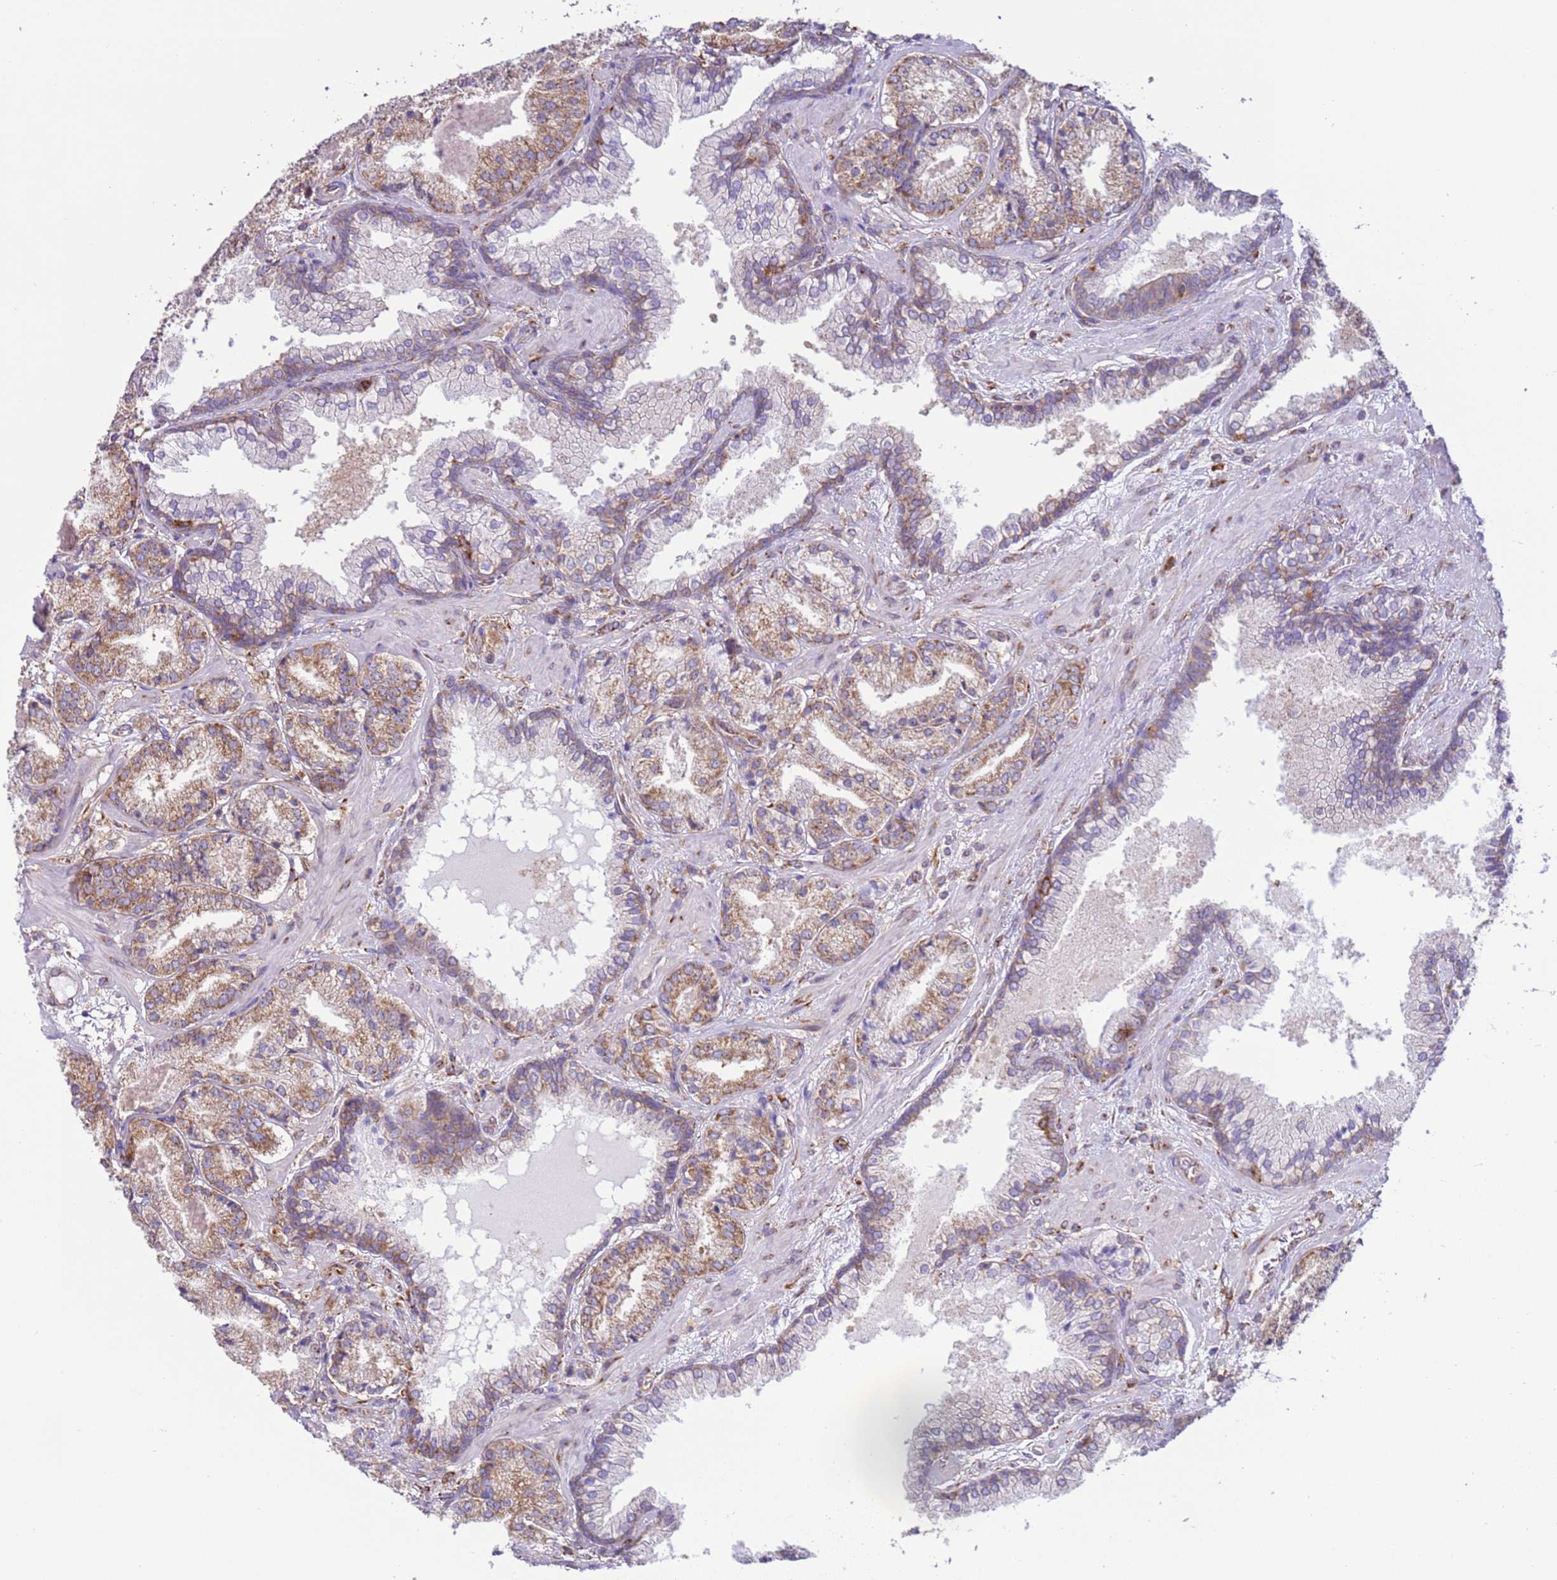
{"staining": {"intensity": "moderate", "quantity": ">75%", "location": "cytoplasmic/membranous"}, "tissue": "prostate cancer", "cell_type": "Tumor cells", "image_type": "cancer", "snomed": [{"axis": "morphology", "description": "Adenocarcinoma, High grade"}, {"axis": "topography", "description": "Prostate"}], "caption": "The histopathology image demonstrates staining of prostate cancer, revealing moderate cytoplasmic/membranous protein expression (brown color) within tumor cells.", "gene": "VARS1", "patient": {"sex": "male", "age": 63}}